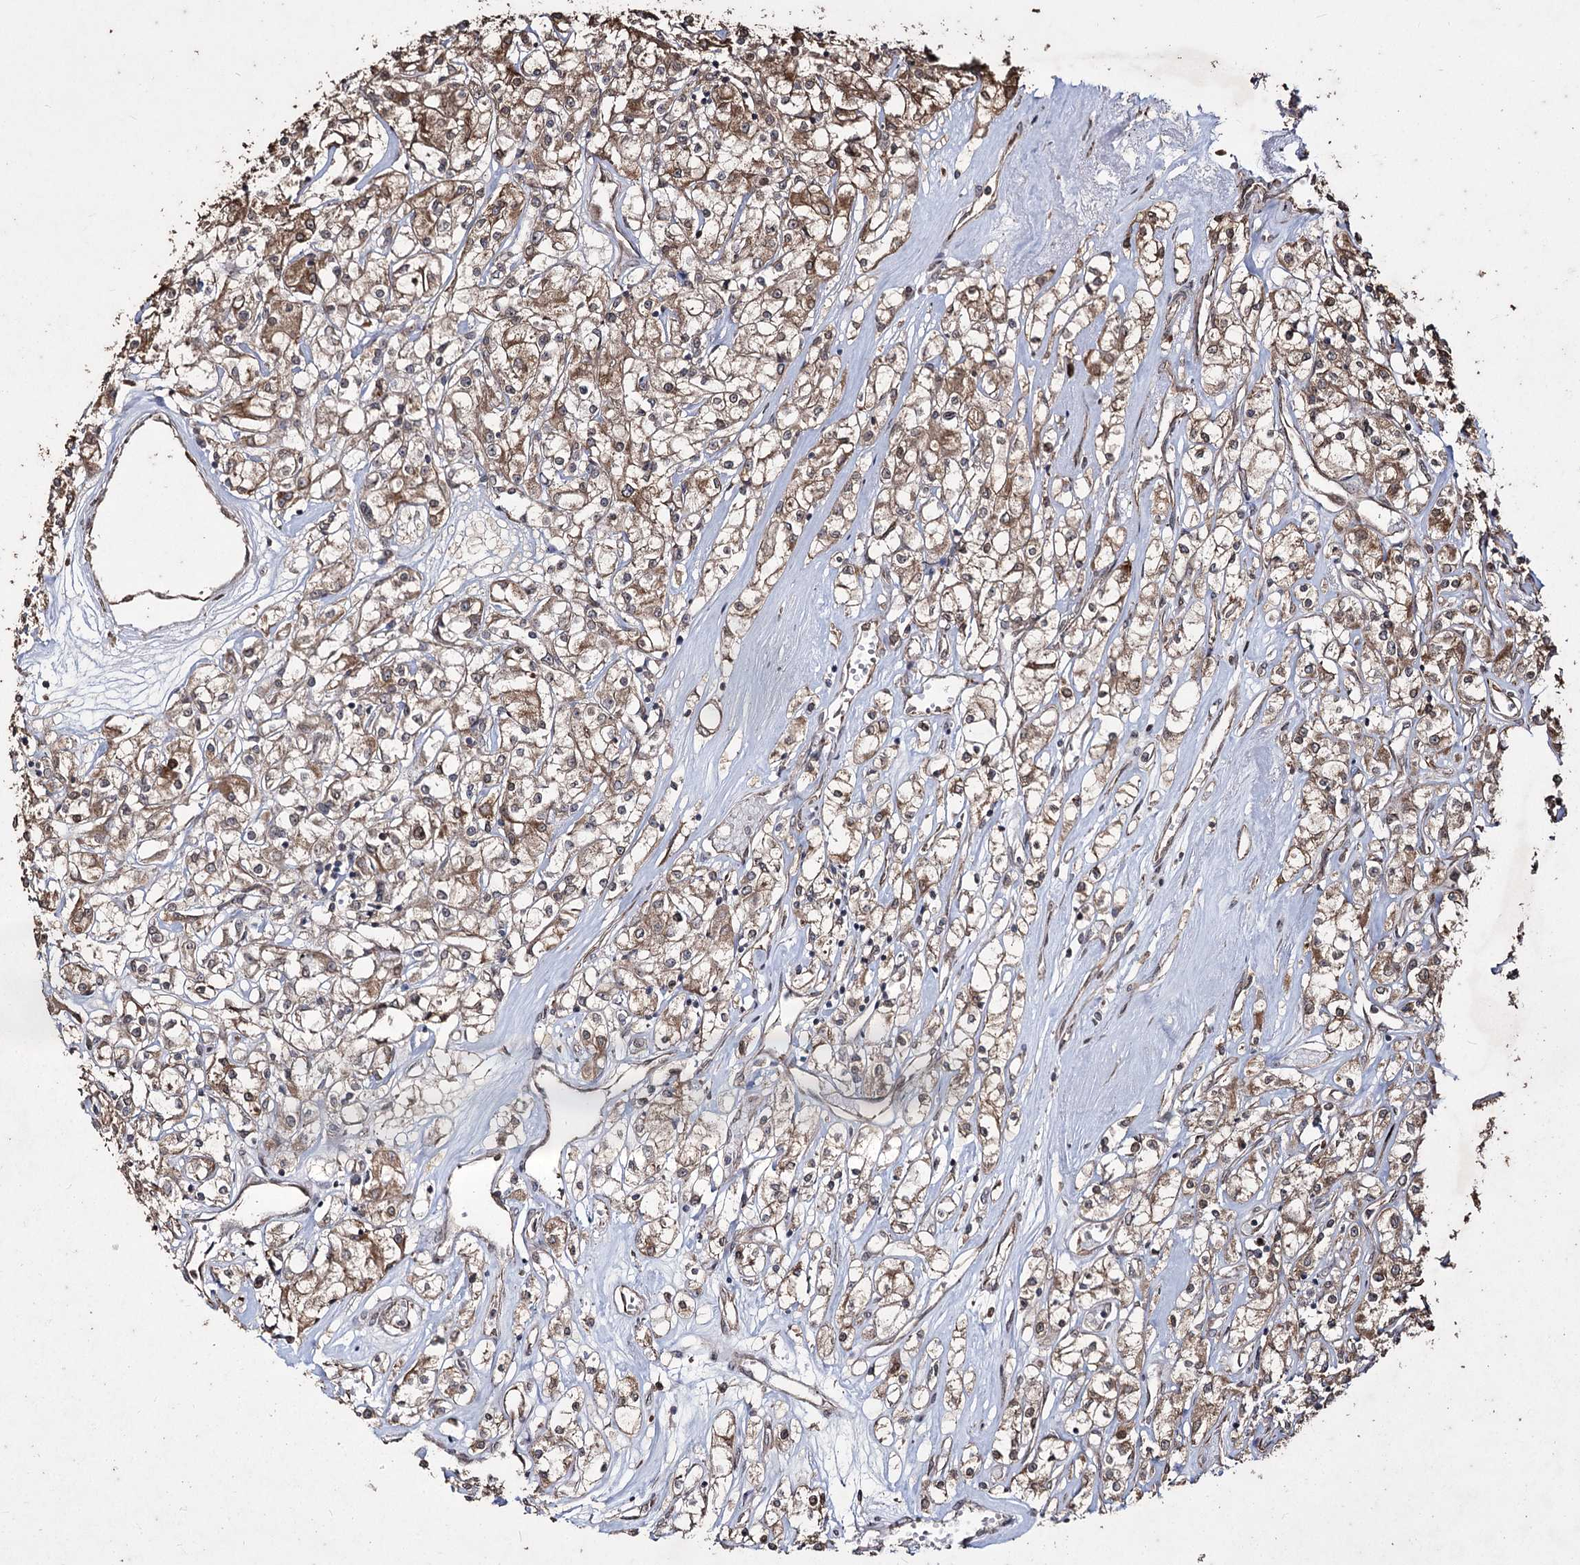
{"staining": {"intensity": "moderate", "quantity": ">75%", "location": "cytoplasmic/membranous"}, "tissue": "renal cancer", "cell_type": "Tumor cells", "image_type": "cancer", "snomed": [{"axis": "morphology", "description": "Adenocarcinoma, NOS"}, {"axis": "topography", "description": "Kidney"}], "caption": "Moderate cytoplasmic/membranous staining is present in about >75% of tumor cells in renal cancer (adenocarcinoma).", "gene": "PRC1", "patient": {"sex": "female", "age": 59}}